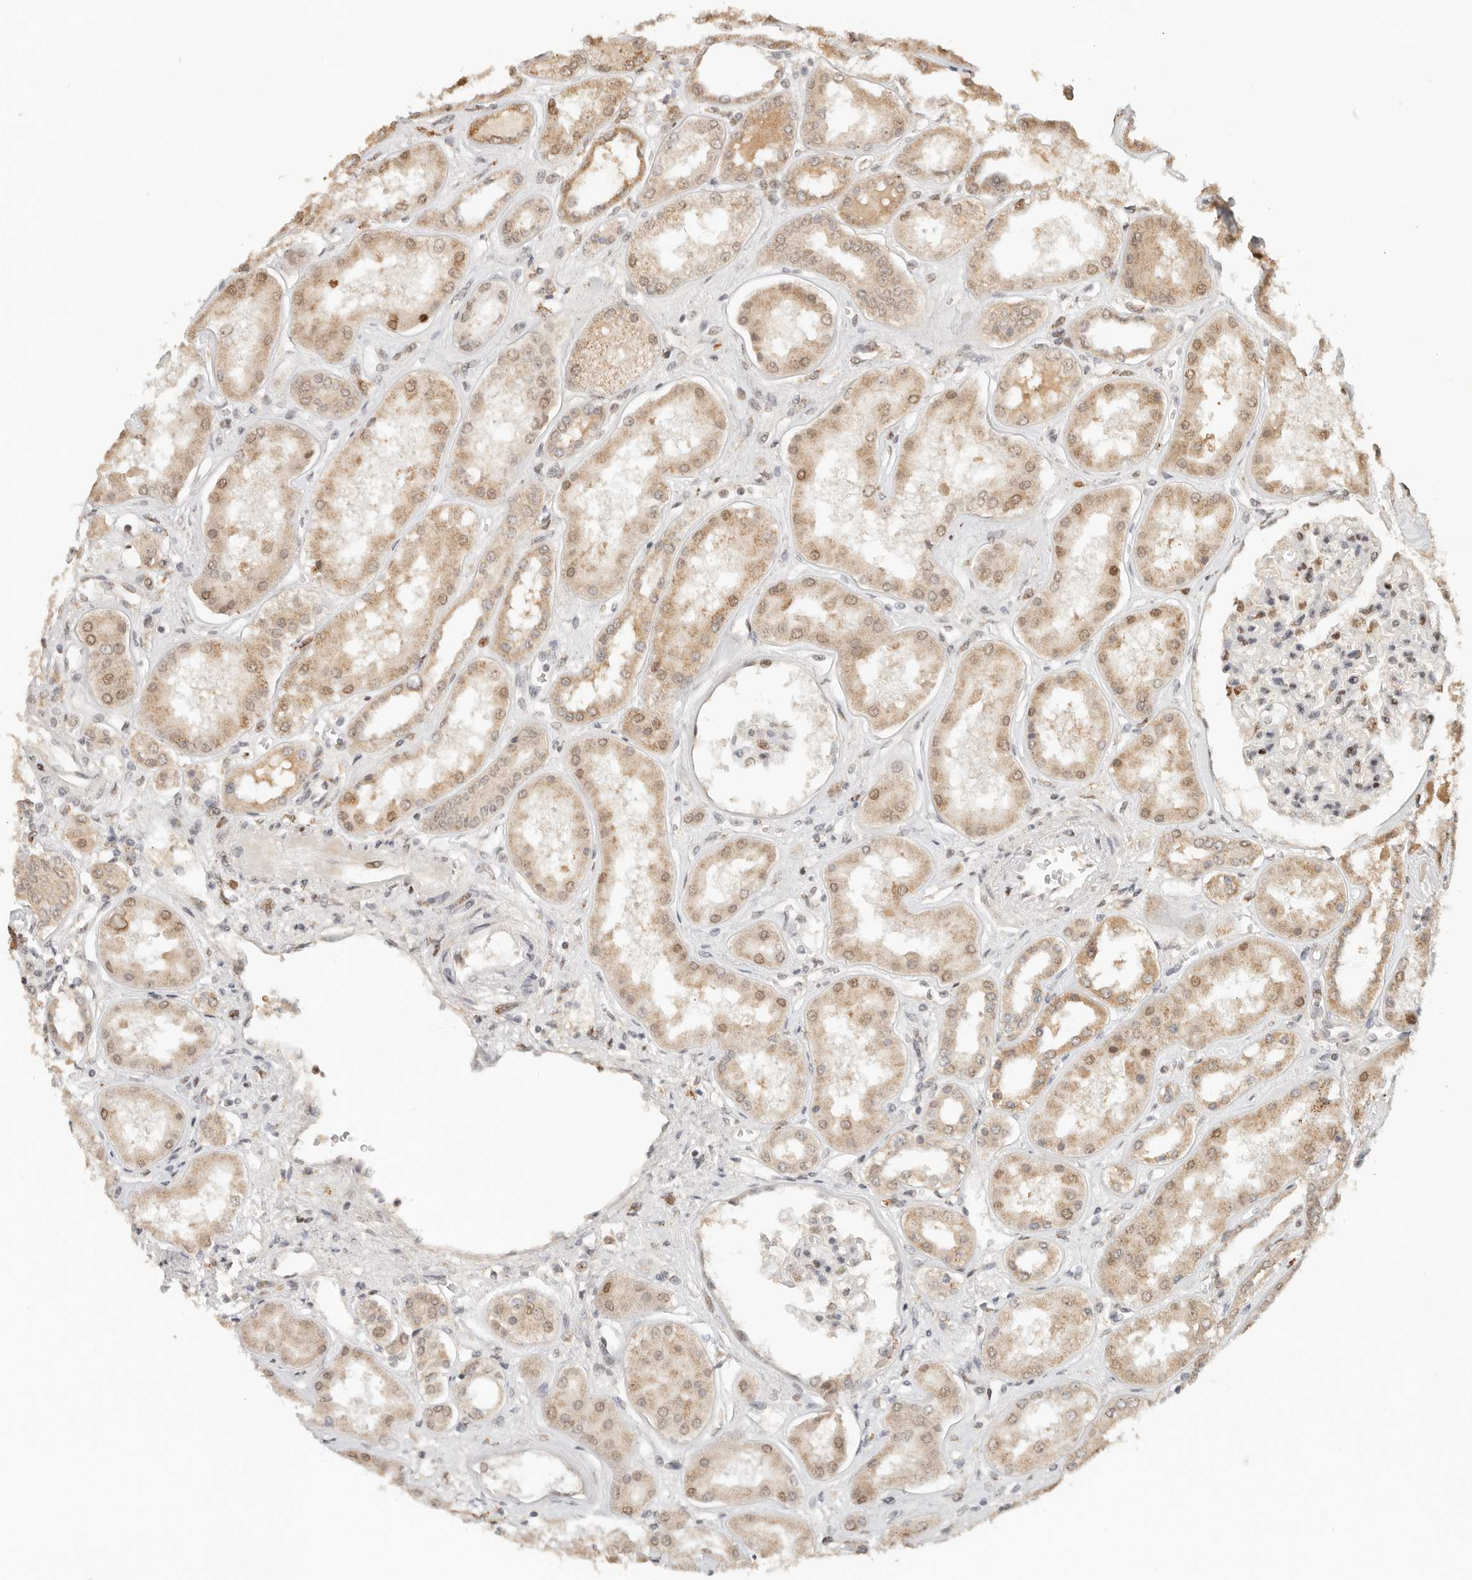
{"staining": {"intensity": "moderate", "quantity": "25%-75%", "location": "nuclear"}, "tissue": "kidney", "cell_type": "Cells in glomeruli", "image_type": "normal", "snomed": [{"axis": "morphology", "description": "Normal tissue, NOS"}, {"axis": "topography", "description": "Kidney"}], "caption": "Immunohistochemical staining of unremarkable kidney reveals medium levels of moderate nuclear staining in about 25%-75% of cells in glomeruli. (DAB (3,3'-diaminobenzidine) IHC with brightfield microscopy, high magnification).", "gene": "NPAS2", "patient": {"sex": "female", "age": 56}}